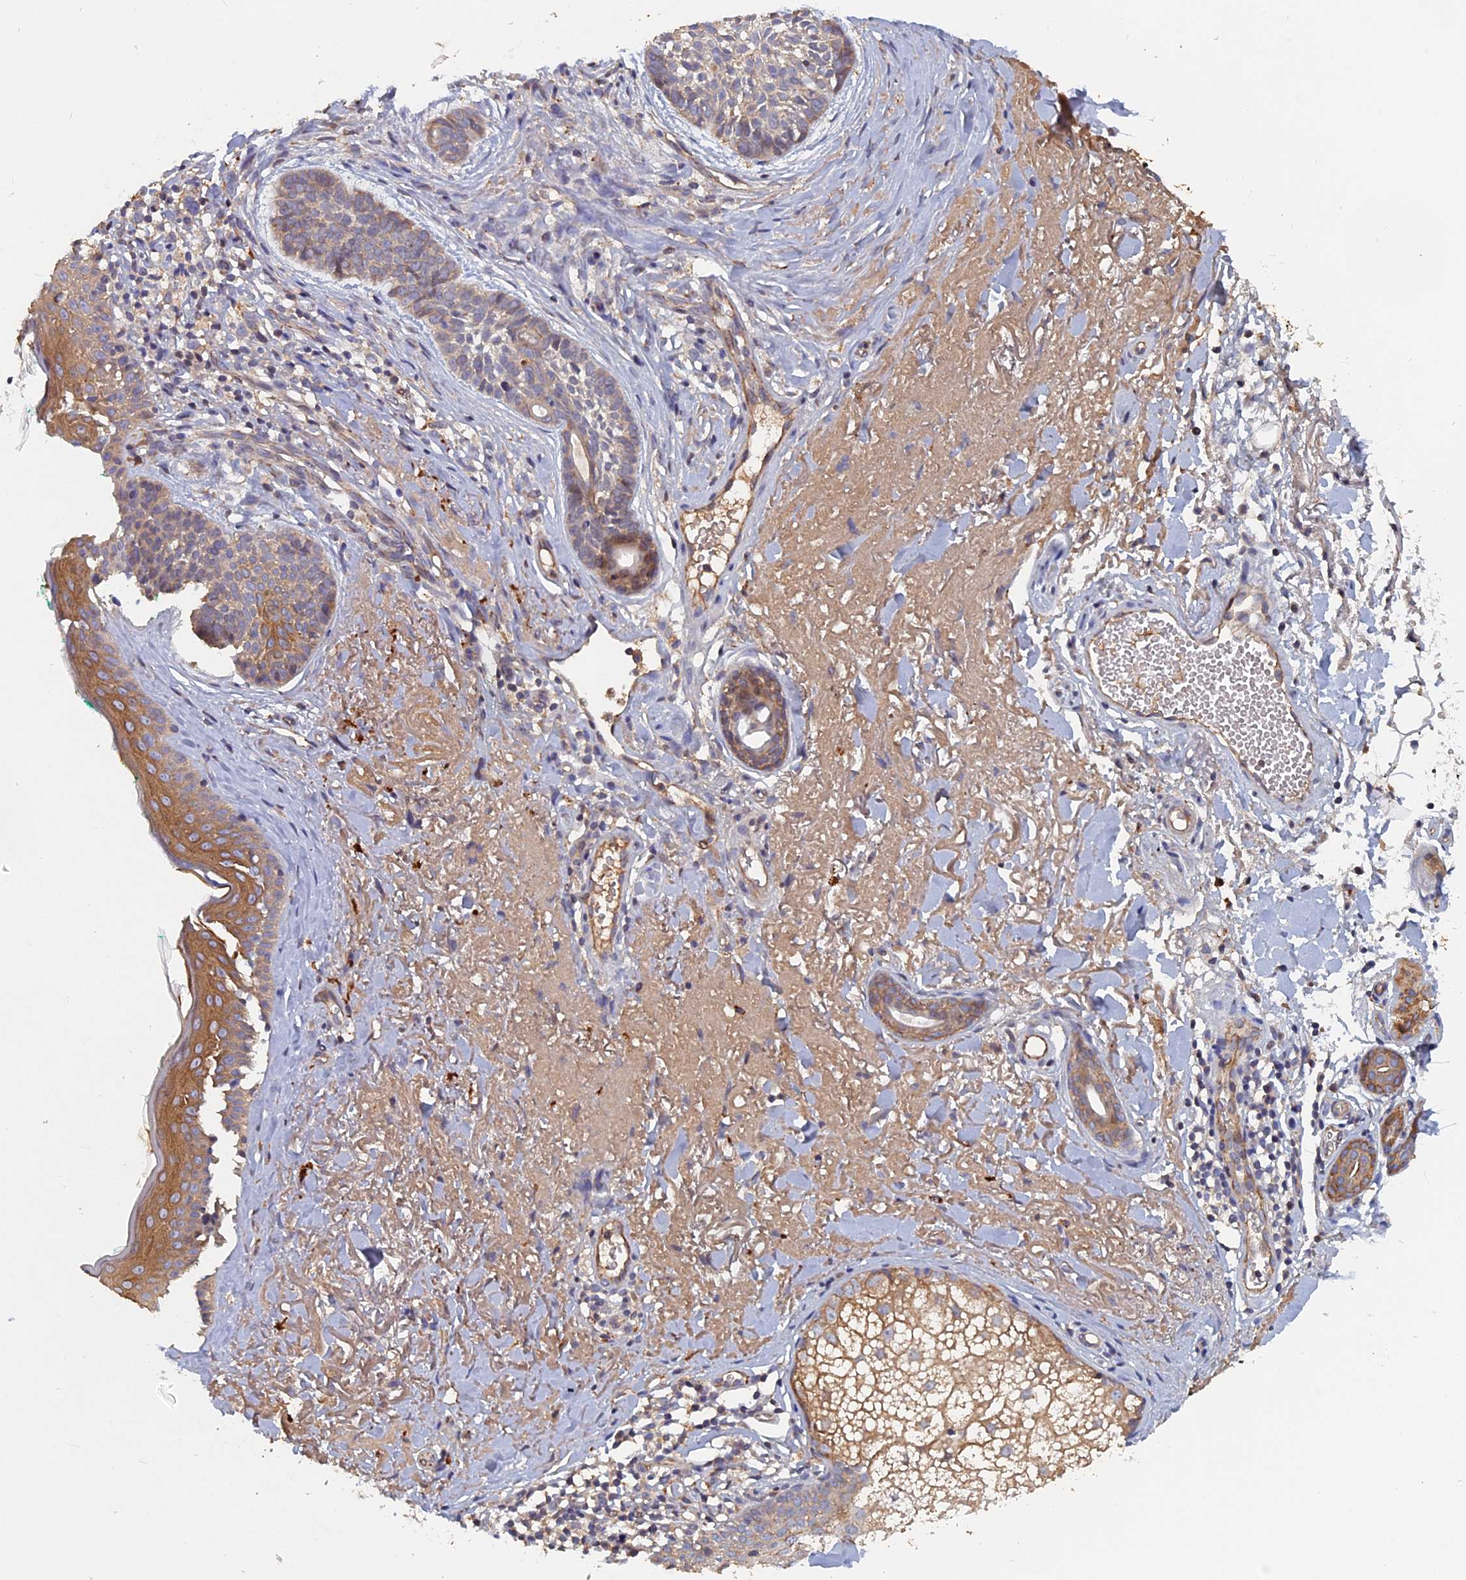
{"staining": {"intensity": "weak", "quantity": "<25%", "location": "cytoplasmic/membranous"}, "tissue": "skin cancer", "cell_type": "Tumor cells", "image_type": "cancer", "snomed": [{"axis": "morphology", "description": "Basal cell carcinoma"}, {"axis": "topography", "description": "Skin"}], "caption": "IHC image of neoplastic tissue: human skin basal cell carcinoma stained with DAB (3,3'-diaminobenzidine) displays no significant protein staining in tumor cells.", "gene": "SLC33A1", "patient": {"sex": "male", "age": 71}}